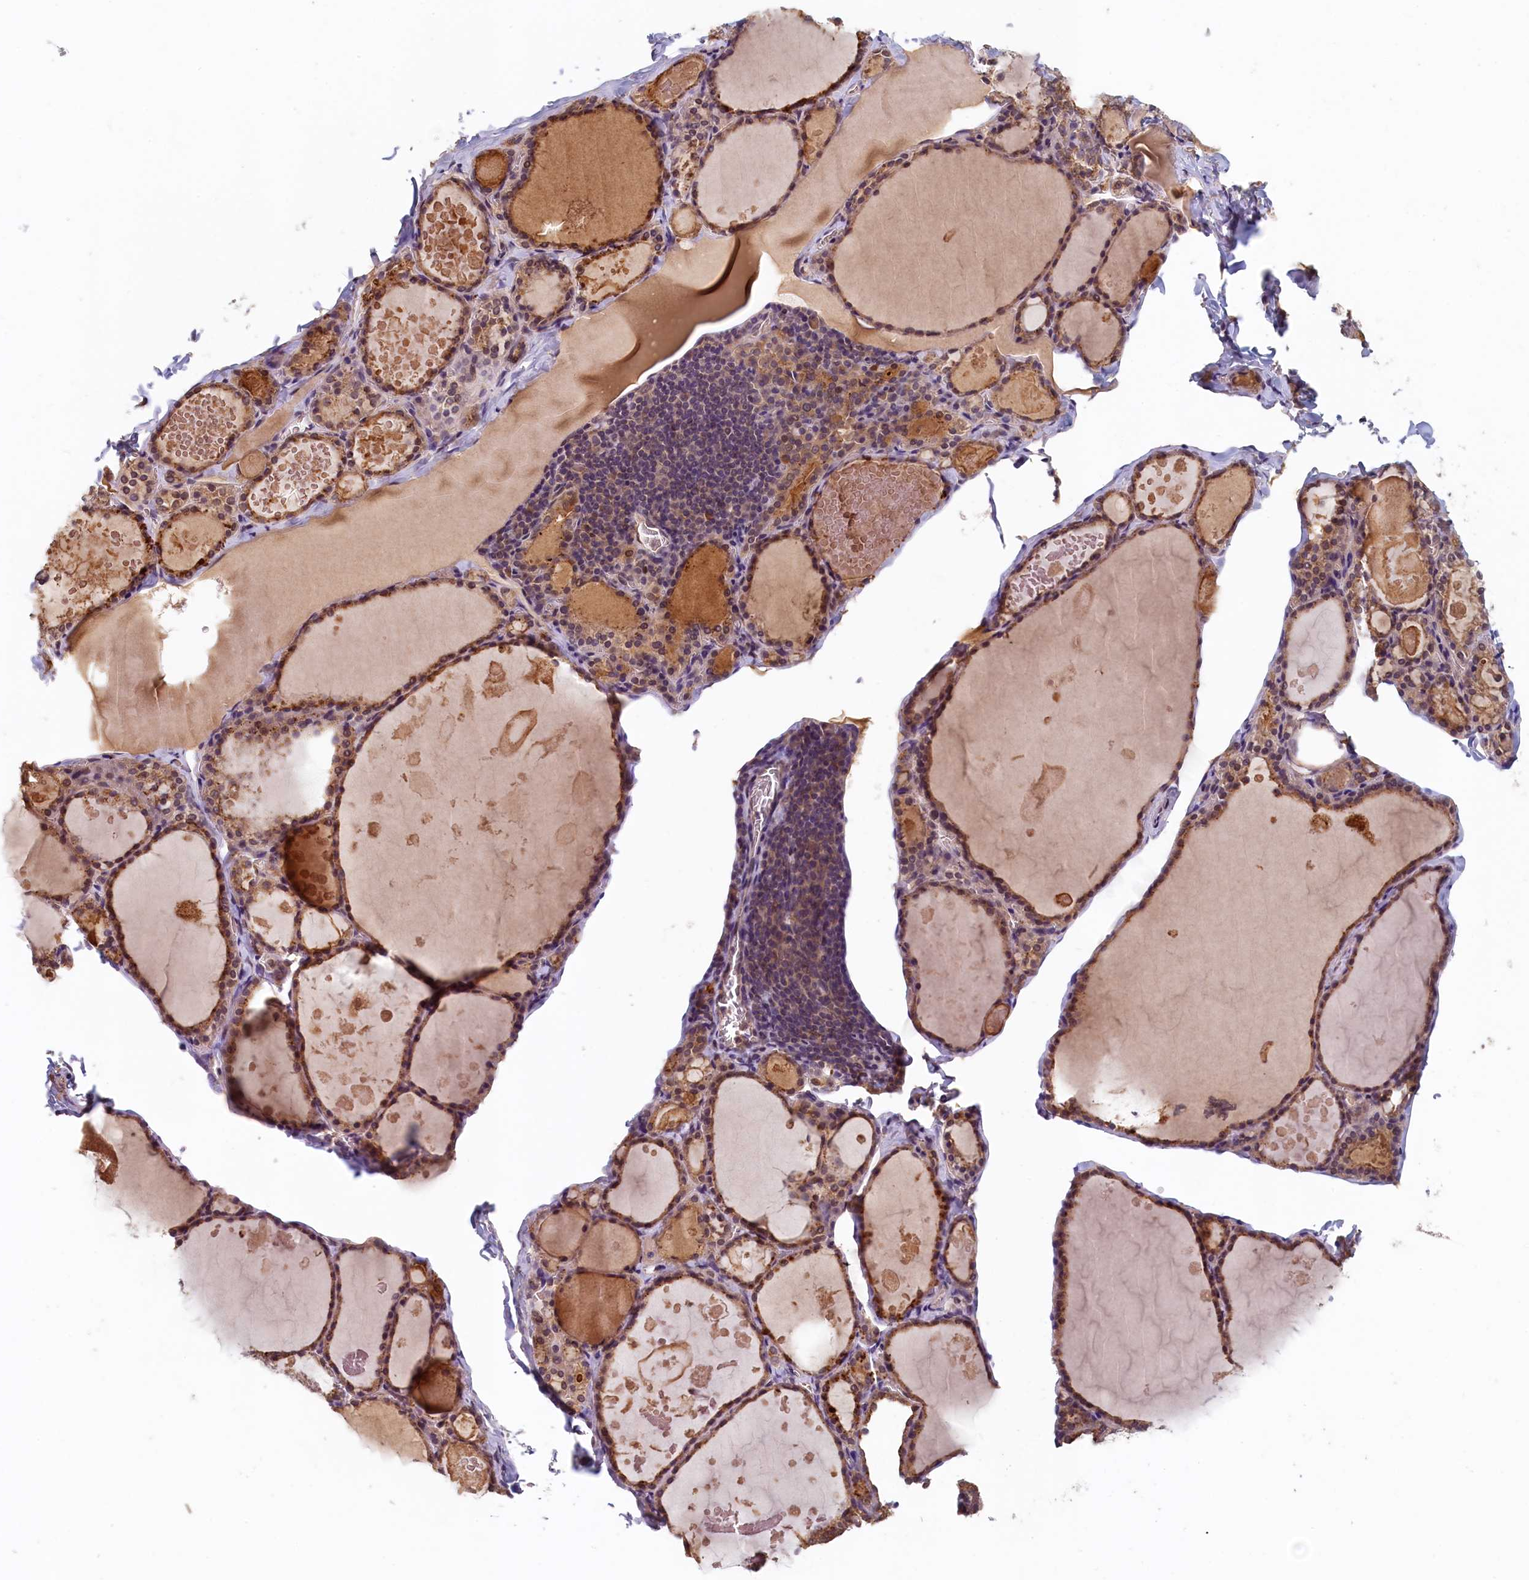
{"staining": {"intensity": "moderate", "quantity": ">75%", "location": "cytoplasmic/membranous"}, "tissue": "thyroid gland", "cell_type": "Glandular cells", "image_type": "normal", "snomed": [{"axis": "morphology", "description": "Normal tissue, NOS"}, {"axis": "topography", "description": "Thyroid gland"}], "caption": "Immunohistochemistry (DAB) staining of normal human thyroid gland exhibits moderate cytoplasmic/membranous protein staining in approximately >75% of glandular cells. (IHC, brightfield microscopy, high magnification).", "gene": "NUBP2", "patient": {"sex": "male", "age": 56}}